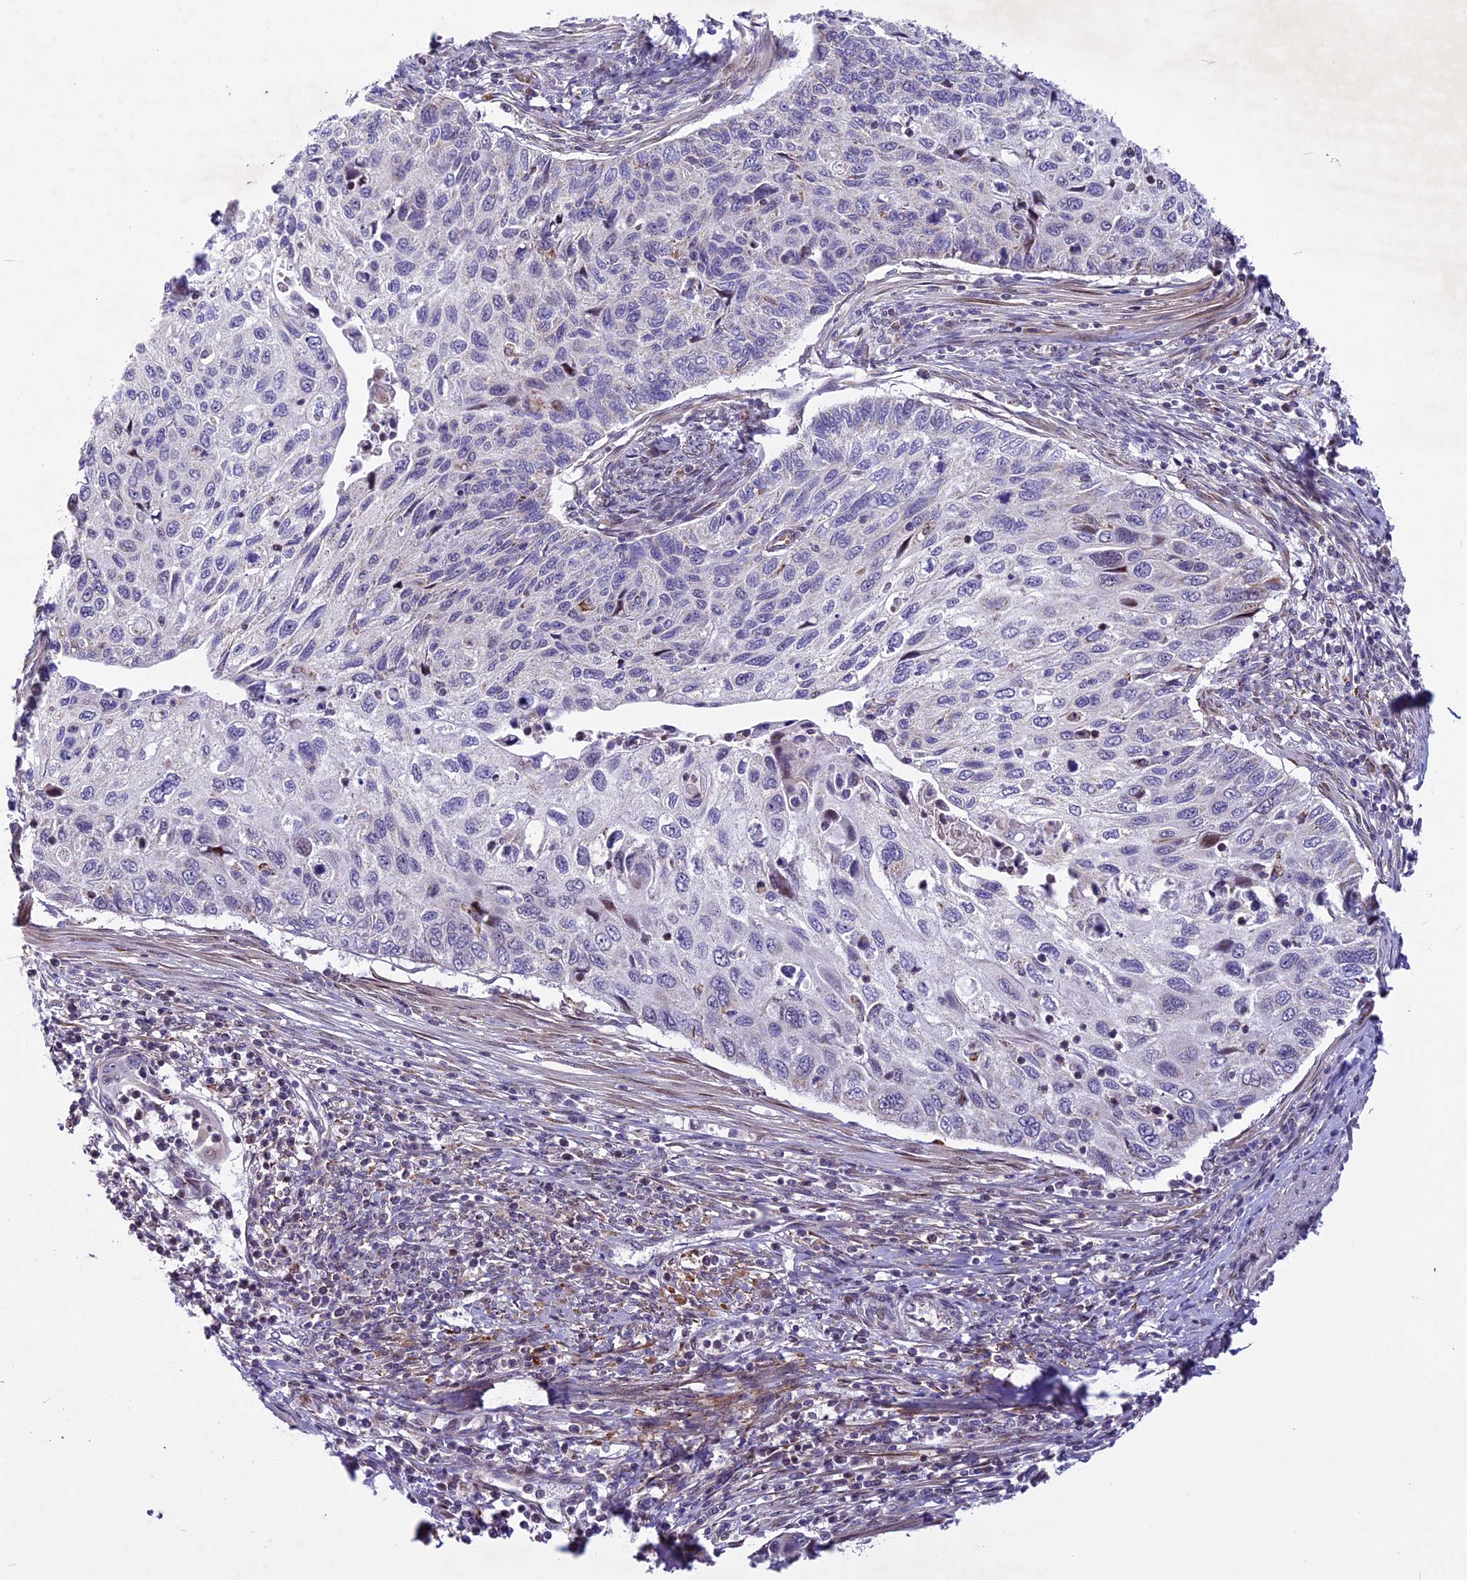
{"staining": {"intensity": "negative", "quantity": "none", "location": "none"}, "tissue": "cervical cancer", "cell_type": "Tumor cells", "image_type": "cancer", "snomed": [{"axis": "morphology", "description": "Squamous cell carcinoma, NOS"}, {"axis": "topography", "description": "Cervix"}], "caption": "Histopathology image shows no significant protein expression in tumor cells of squamous cell carcinoma (cervical). Brightfield microscopy of immunohistochemistry stained with DAB (brown) and hematoxylin (blue), captured at high magnification.", "gene": "MIEF2", "patient": {"sex": "female", "age": 70}}